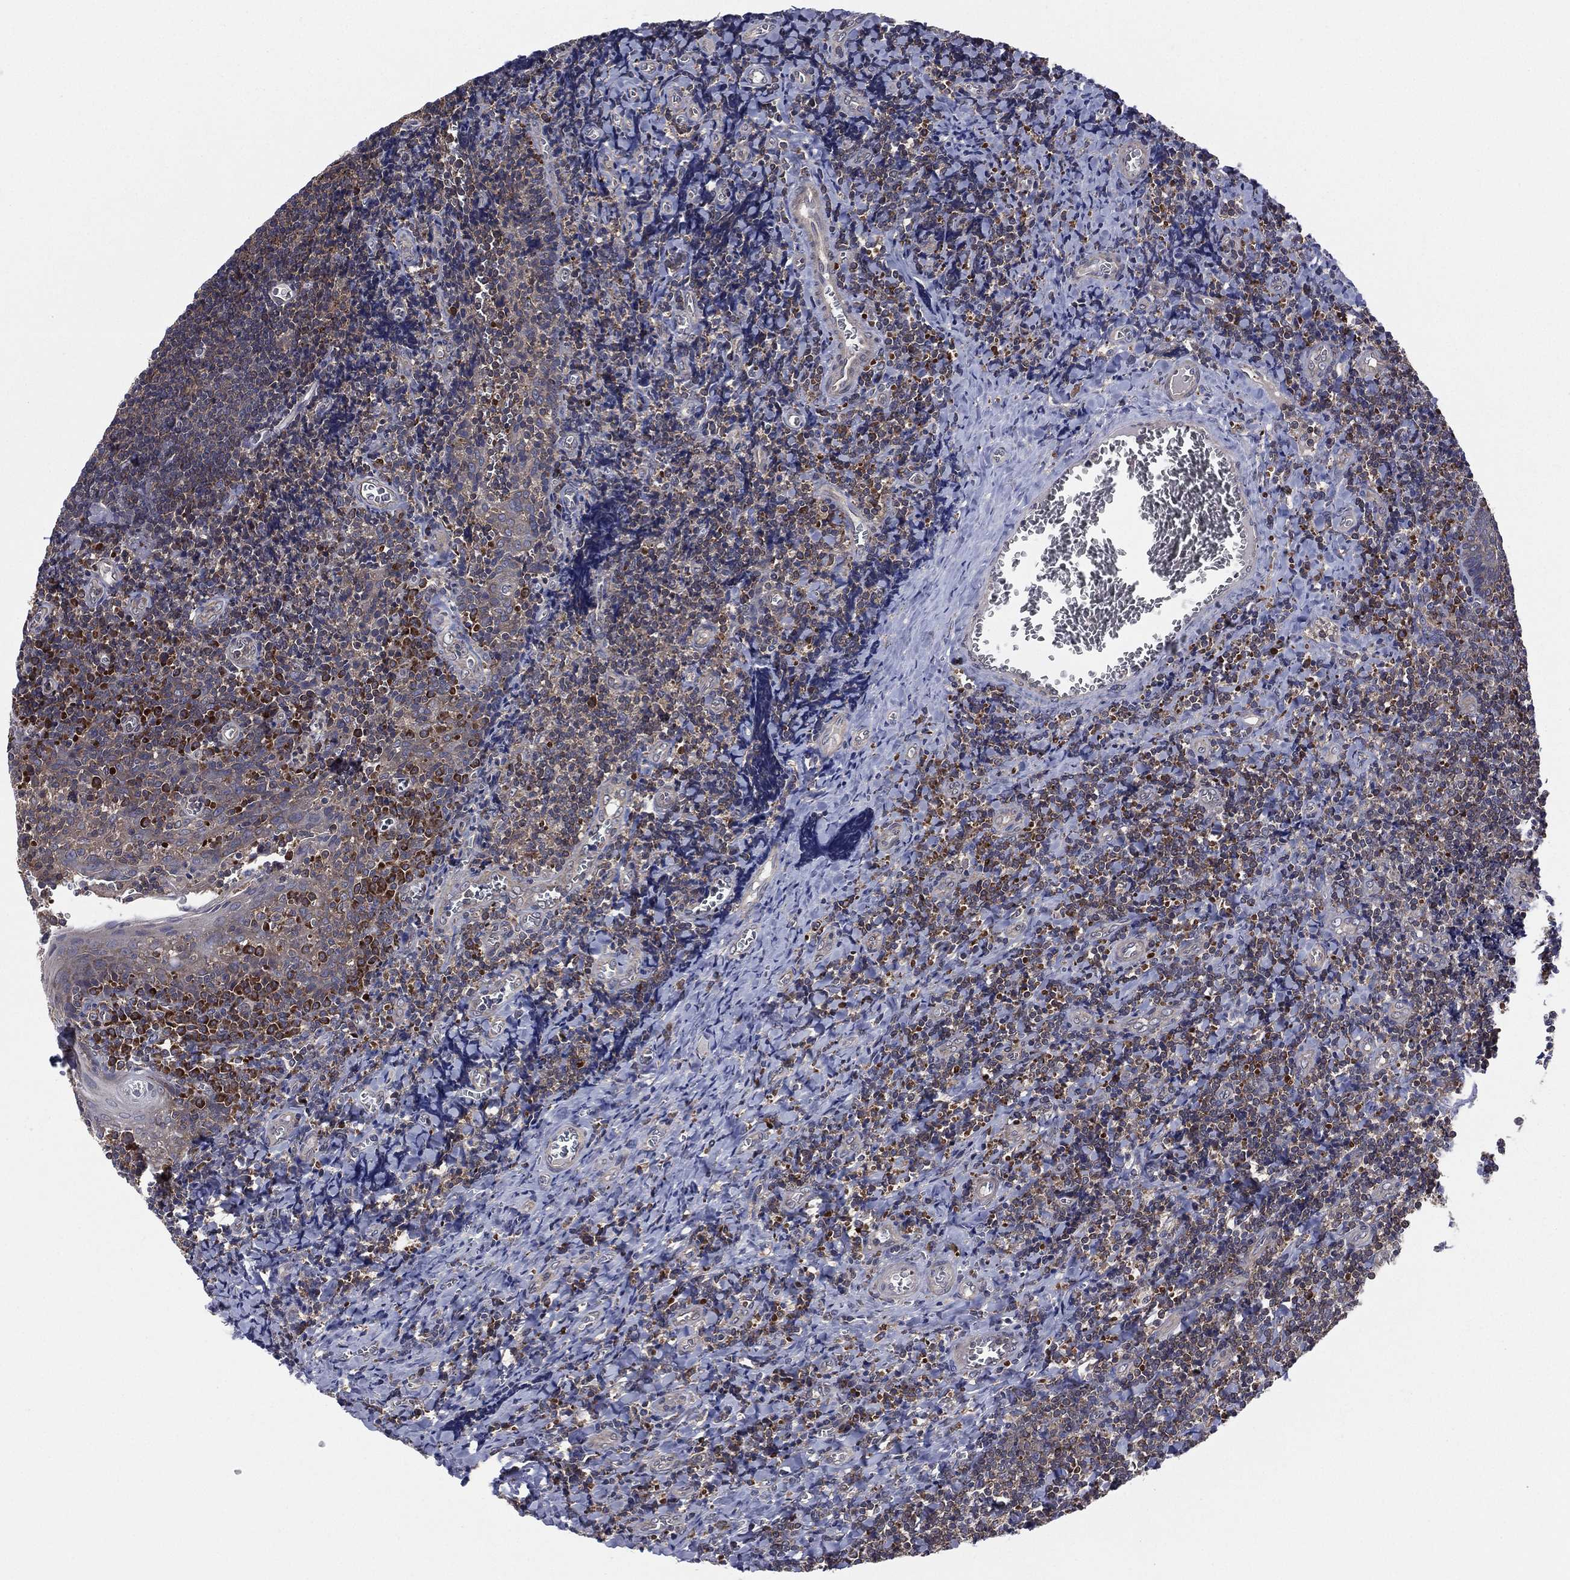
{"staining": {"intensity": "moderate", "quantity": "<25%", "location": "cytoplasmic/membranous"}, "tissue": "tonsil", "cell_type": "Germinal center cells", "image_type": "normal", "snomed": [{"axis": "morphology", "description": "Normal tissue, NOS"}, {"axis": "morphology", "description": "Inflammation, NOS"}, {"axis": "topography", "description": "Tonsil"}], "caption": "Brown immunohistochemical staining in benign tonsil shows moderate cytoplasmic/membranous staining in approximately <25% of germinal center cells. (DAB = brown stain, brightfield microscopy at high magnification).", "gene": "C2orf76", "patient": {"sex": "female", "age": 31}}